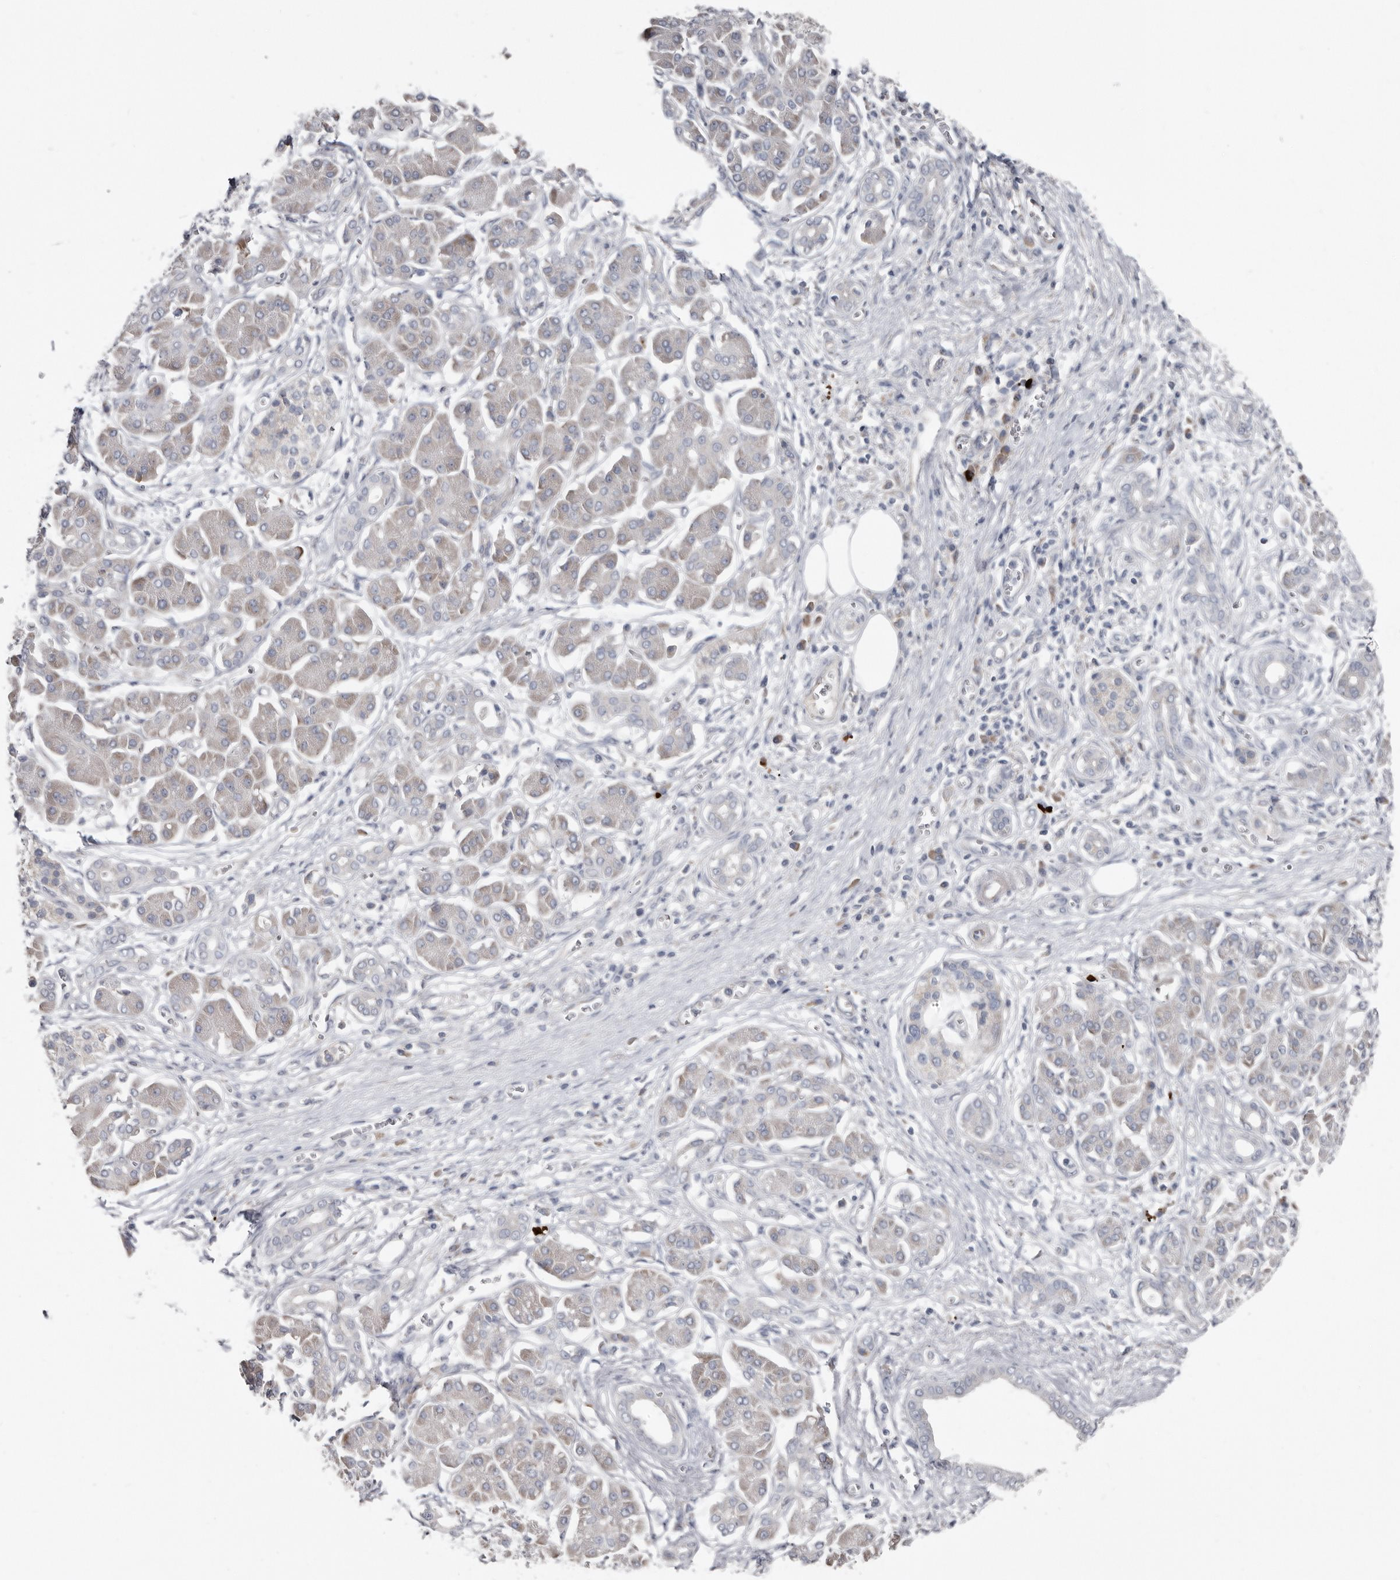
{"staining": {"intensity": "negative", "quantity": "none", "location": "none"}, "tissue": "pancreatic cancer", "cell_type": "Tumor cells", "image_type": "cancer", "snomed": [{"axis": "morphology", "description": "Adenocarcinoma, NOS"}, {"axis": "topography", "description": "Pancreas"}], "caption": "The micrograph displays no staining of tumor cells in pancreatic cancer (adenocarcinoma).", "gene": "ZNF114", "patient": {"sex": "male", "age": 78}}